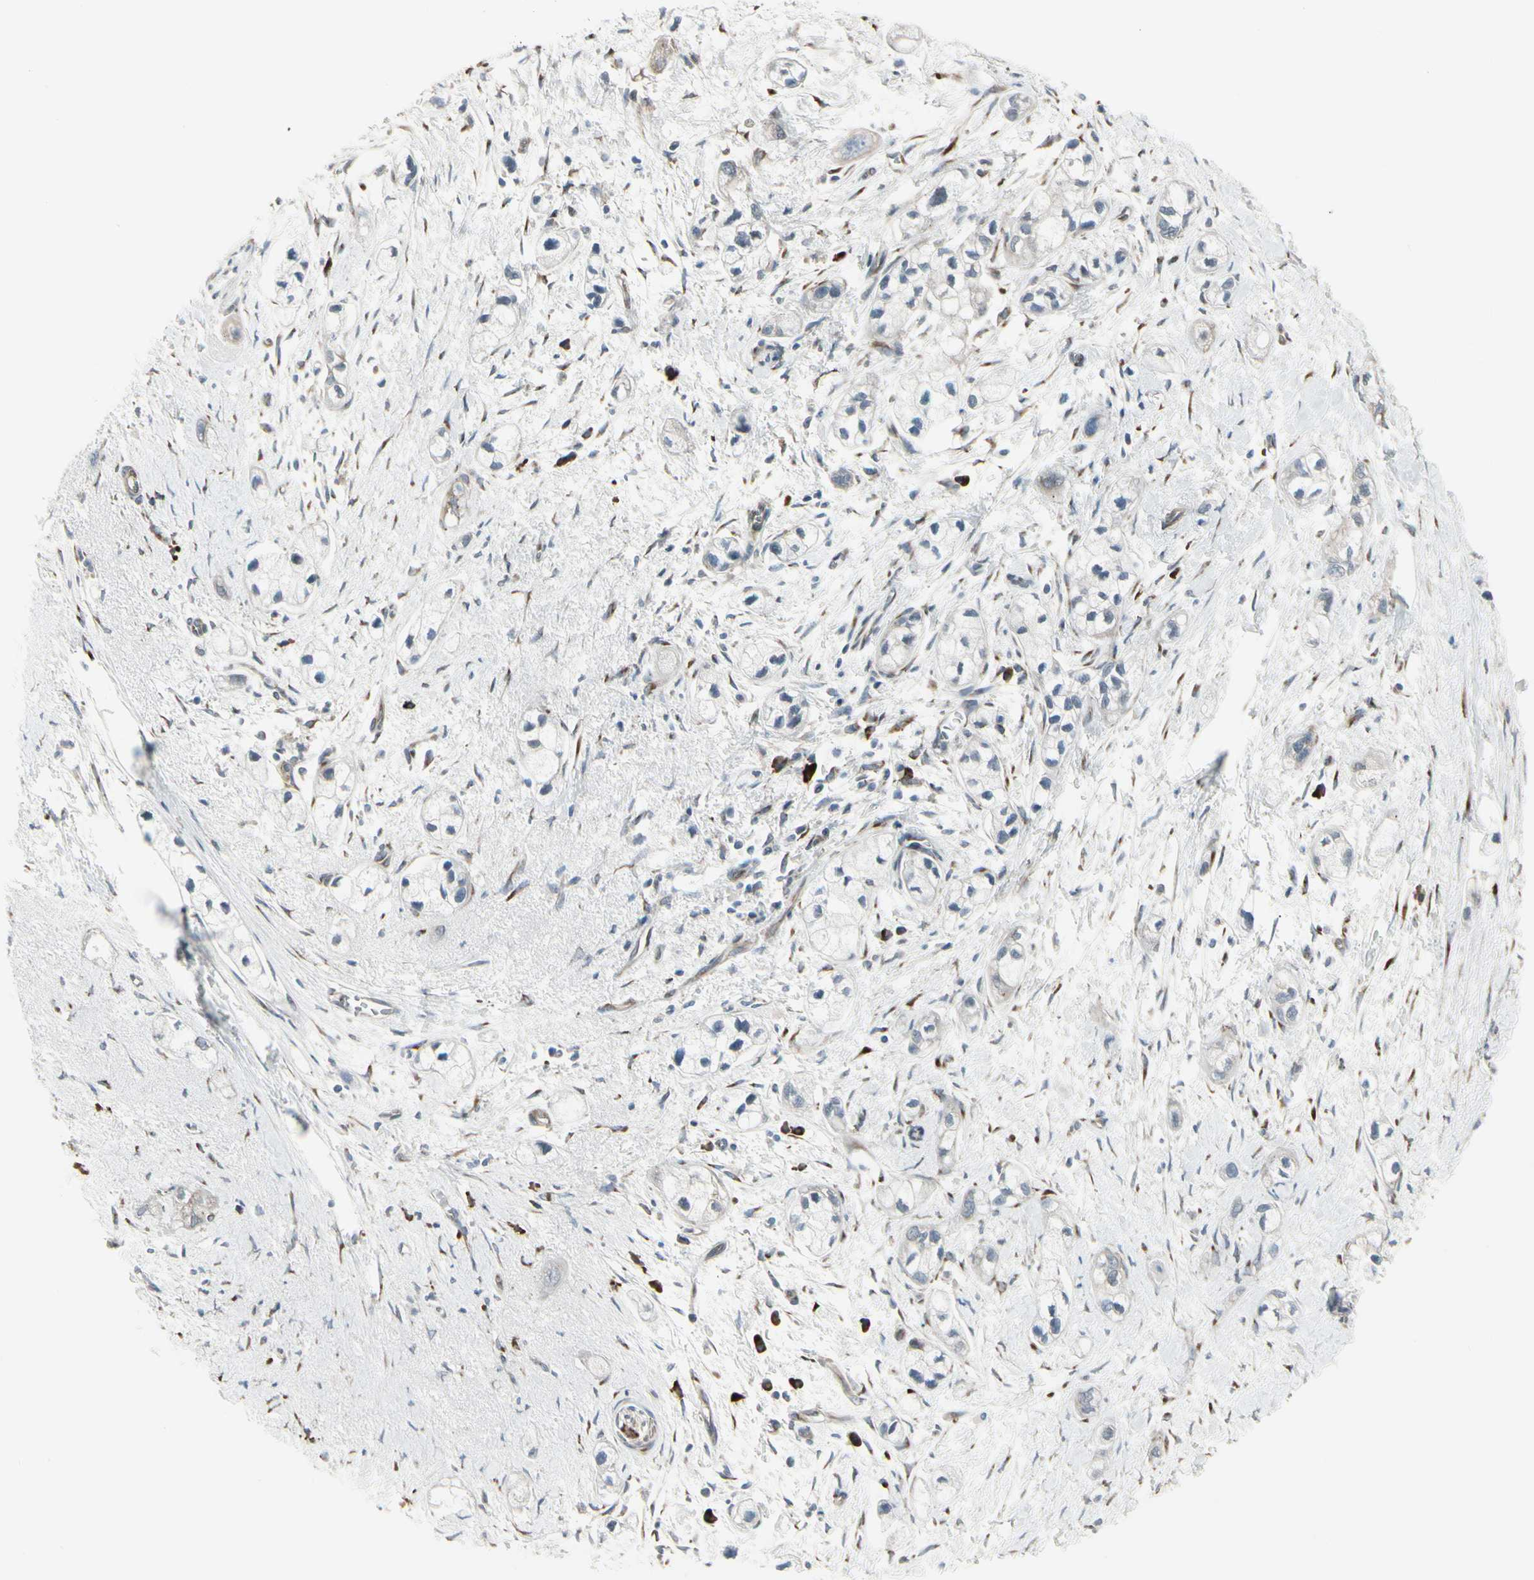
{"staining": {"intensity": "weak", "quantity": "25%-75%", "location": "cytoplasmic/membranous"}, "tissue": "pancreatic cancer", "cell_type": "Tumor cells", "image_type": "cancer", "snomed": [{"axis": "morphology", "description": "Adenocarcinoma, NOS"}, {"axis": "topography", "description": "Pancreas"}], "caption": "Human adenocarcinoma (pancreatic) stained for a protein (brown) demonstrates weak cytoplasmic/membranous positive positivity in about 25%-75% of tumor cells.", "gene": "FNDC3A", "patient": {"sex": "male", "age": 74}}